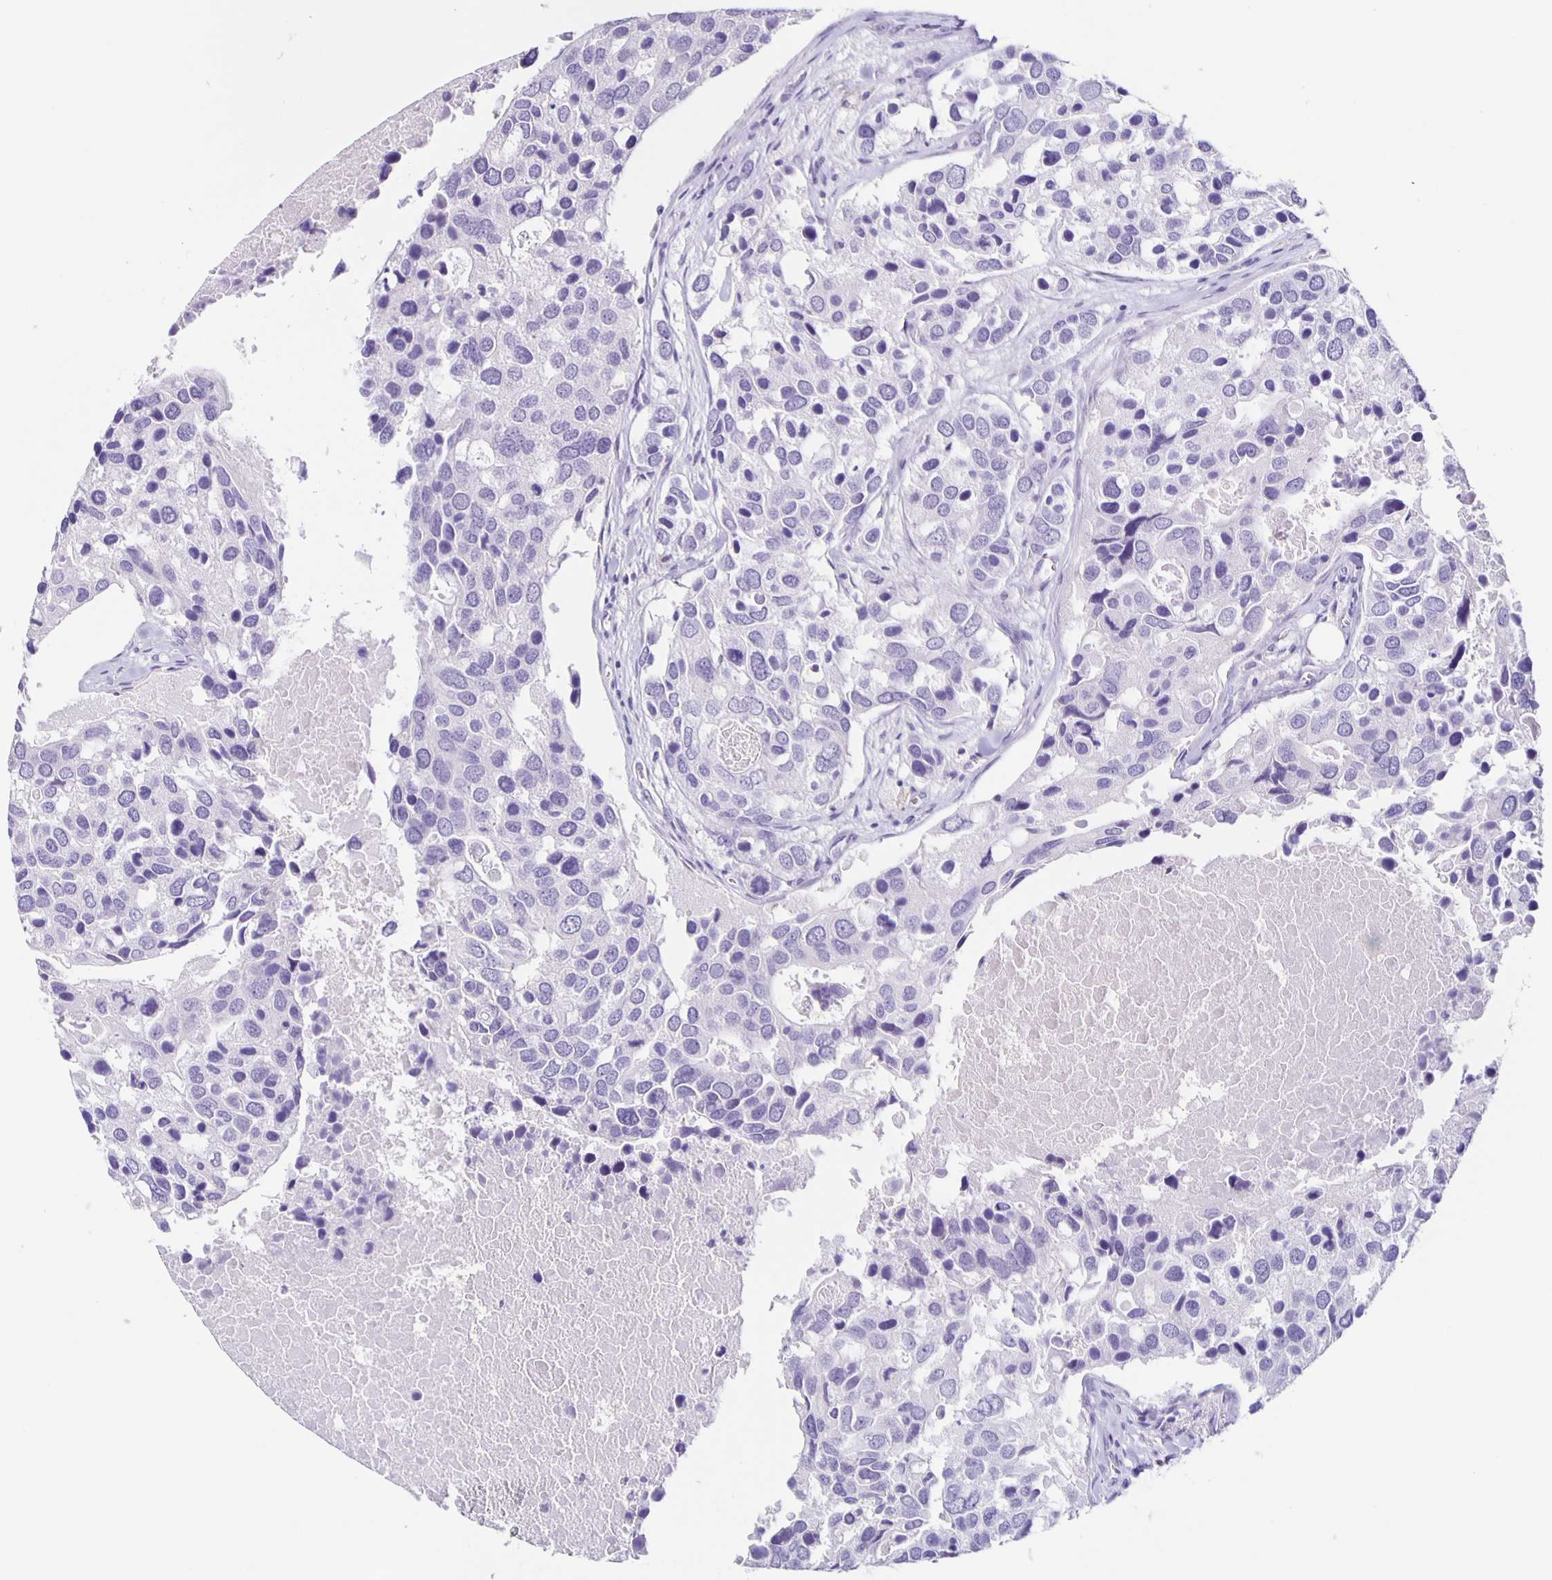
{"staining": {"intensity": "negative", "quantity": "none", "location": "none"}, "tissue": "breast cancer", "cell_type": "Tumor cells", "image_type": "cancer", "snomed": [{"axis": "morphology", "description": "Duct carcinoma"}, {"axis": "topography", "description": "Breast"}], "caption": "Tumor cells show no significant protein staining in breast infiltrating ductal carcinoma.", "gene": "SLC12A3", "patient": {"sex": "female", "age": 83}}